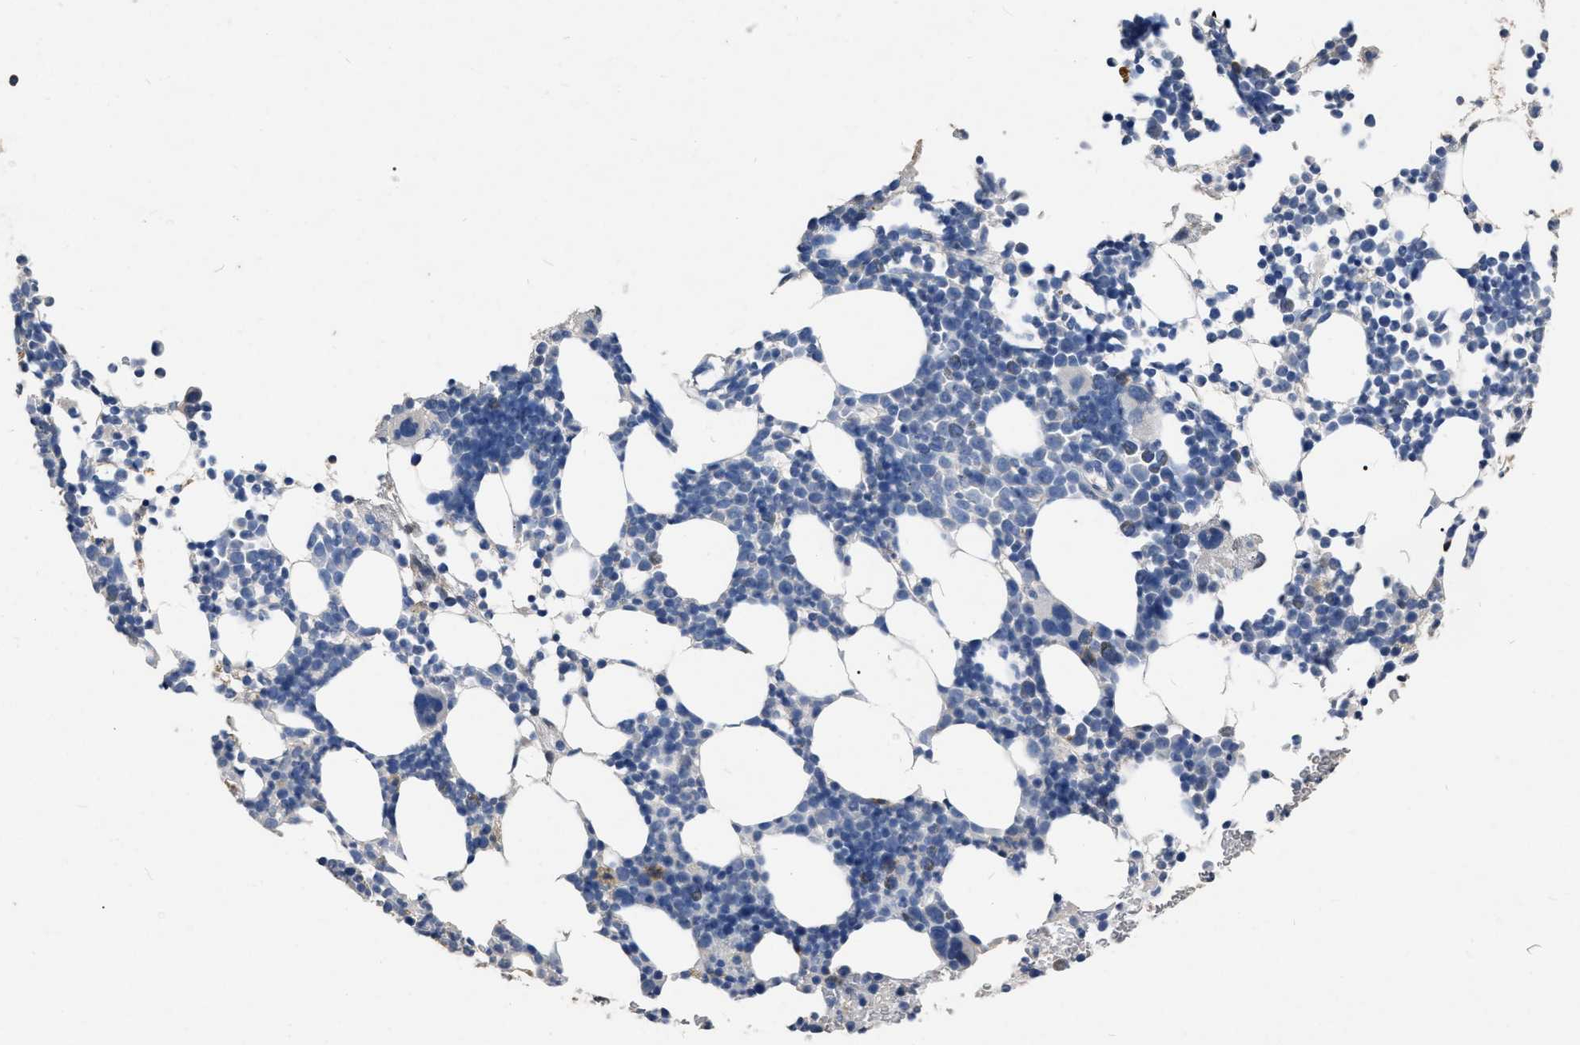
{"staining": {"intensity": "negative", "quantity": "none", "location": "none"}, "tissue": "bone marrow", "cell_type": "Hematopoietic cells", "image_type": "normal", "snomed": [{"axis": "morphology", "description": "Normal tissue, NOS"}, {"axis": "morphology", "description": "Inflammation, NOS"}, {"axis": "topography", "description": "Bone marrow"}], "caption": "Immunohistochemistry (IHC) micrograph of normal bone marrow: bone marrow stained with DAB (3,3'-diaminobenzidine) shows no significant protein expression in hematopoietic cells. (Stains: DAB (3,3'-diaminobenzidine) IHC with hematoxylin counter stain, Microscopy: brightfield microscopy at high magnification).", "gene": "HABP2", "patient": {"sex": "female", "age": 67}}